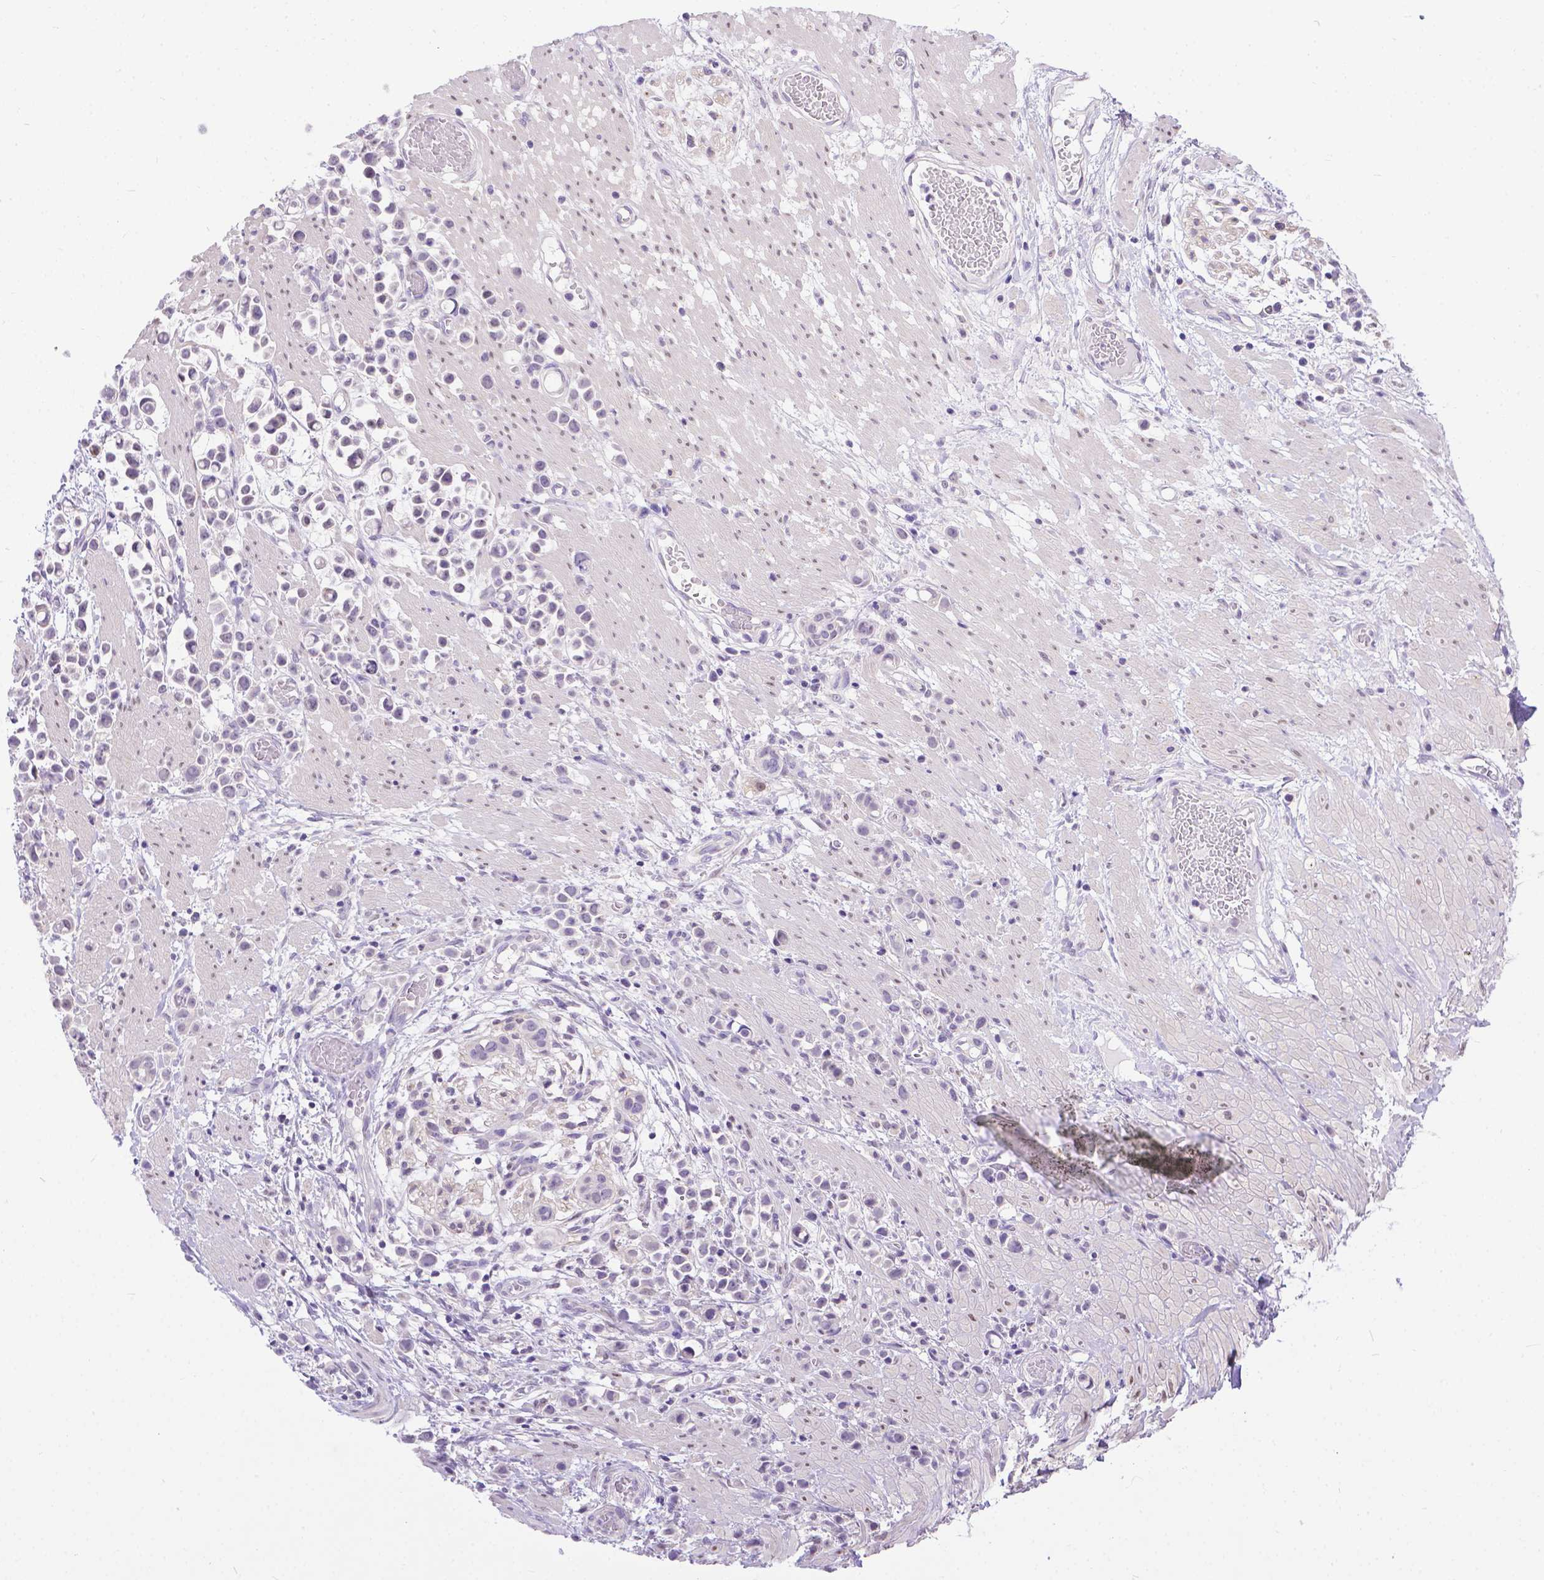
{"staining": {"intensity": "negative", "quantity": "none", "location": "none"}, "tissue": "stomach cancer", "cell_type": "Tumor cells", "image_type": "cancer", "snomed": [{"axis": "morphology", "description": "Adenocarcinoma, NOS"}, {"axis": "topography", "description": "Stomach"}], "caption": "Stomach cancer (adenocarcinoma) was stained to show a protein in brown. There is no significant staining in tumor cells. (DAB (3,3'-diaminobenzidine) IHC with hematoxylin counter stain).", "gene": "TTLL6", "patient": {"sex": "male", "age": 82}}